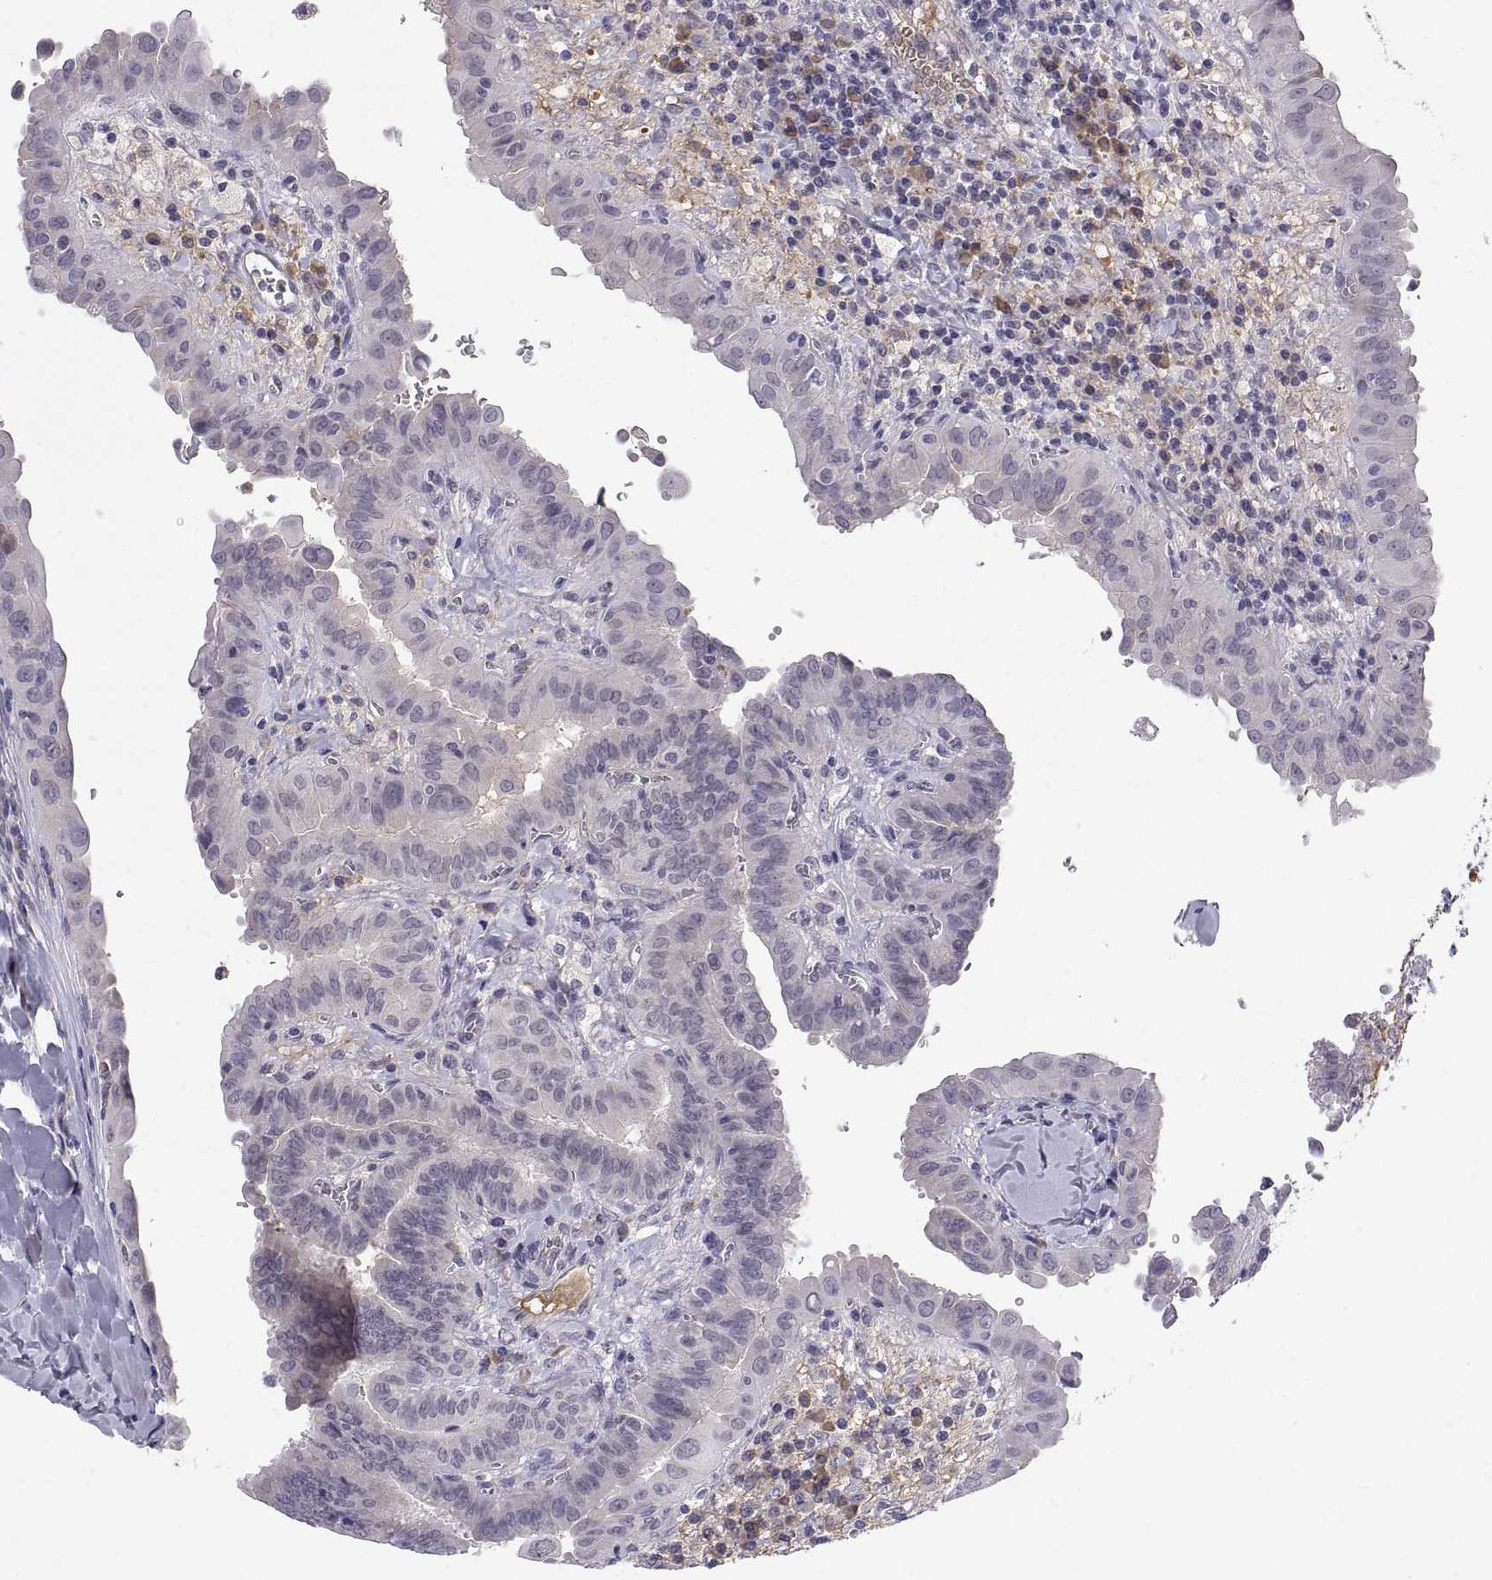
{"staining": {"intensity": "negative", "quantity": "none", "location": "none"}, "tissue": "thyroid cancer", "cell_type": "Tumor cells", "image_type": "cancer", "snomed": [{"axis": "morphology", "description": "Papillary adenocarcinoma, NOS"}, {"axis": "topography", "description": "Thyroid gland"}], "caption": "This histopathology image is of thyroid cancer (papillary adenocarcinoma) stained with immunohistochemistry (IHC) to label a protein in brown with the nuclei are counter-stained blue. There is no expression in tumor cells.", "gene": "PKP1", "patient": {"sex": "female", "age": 37}}